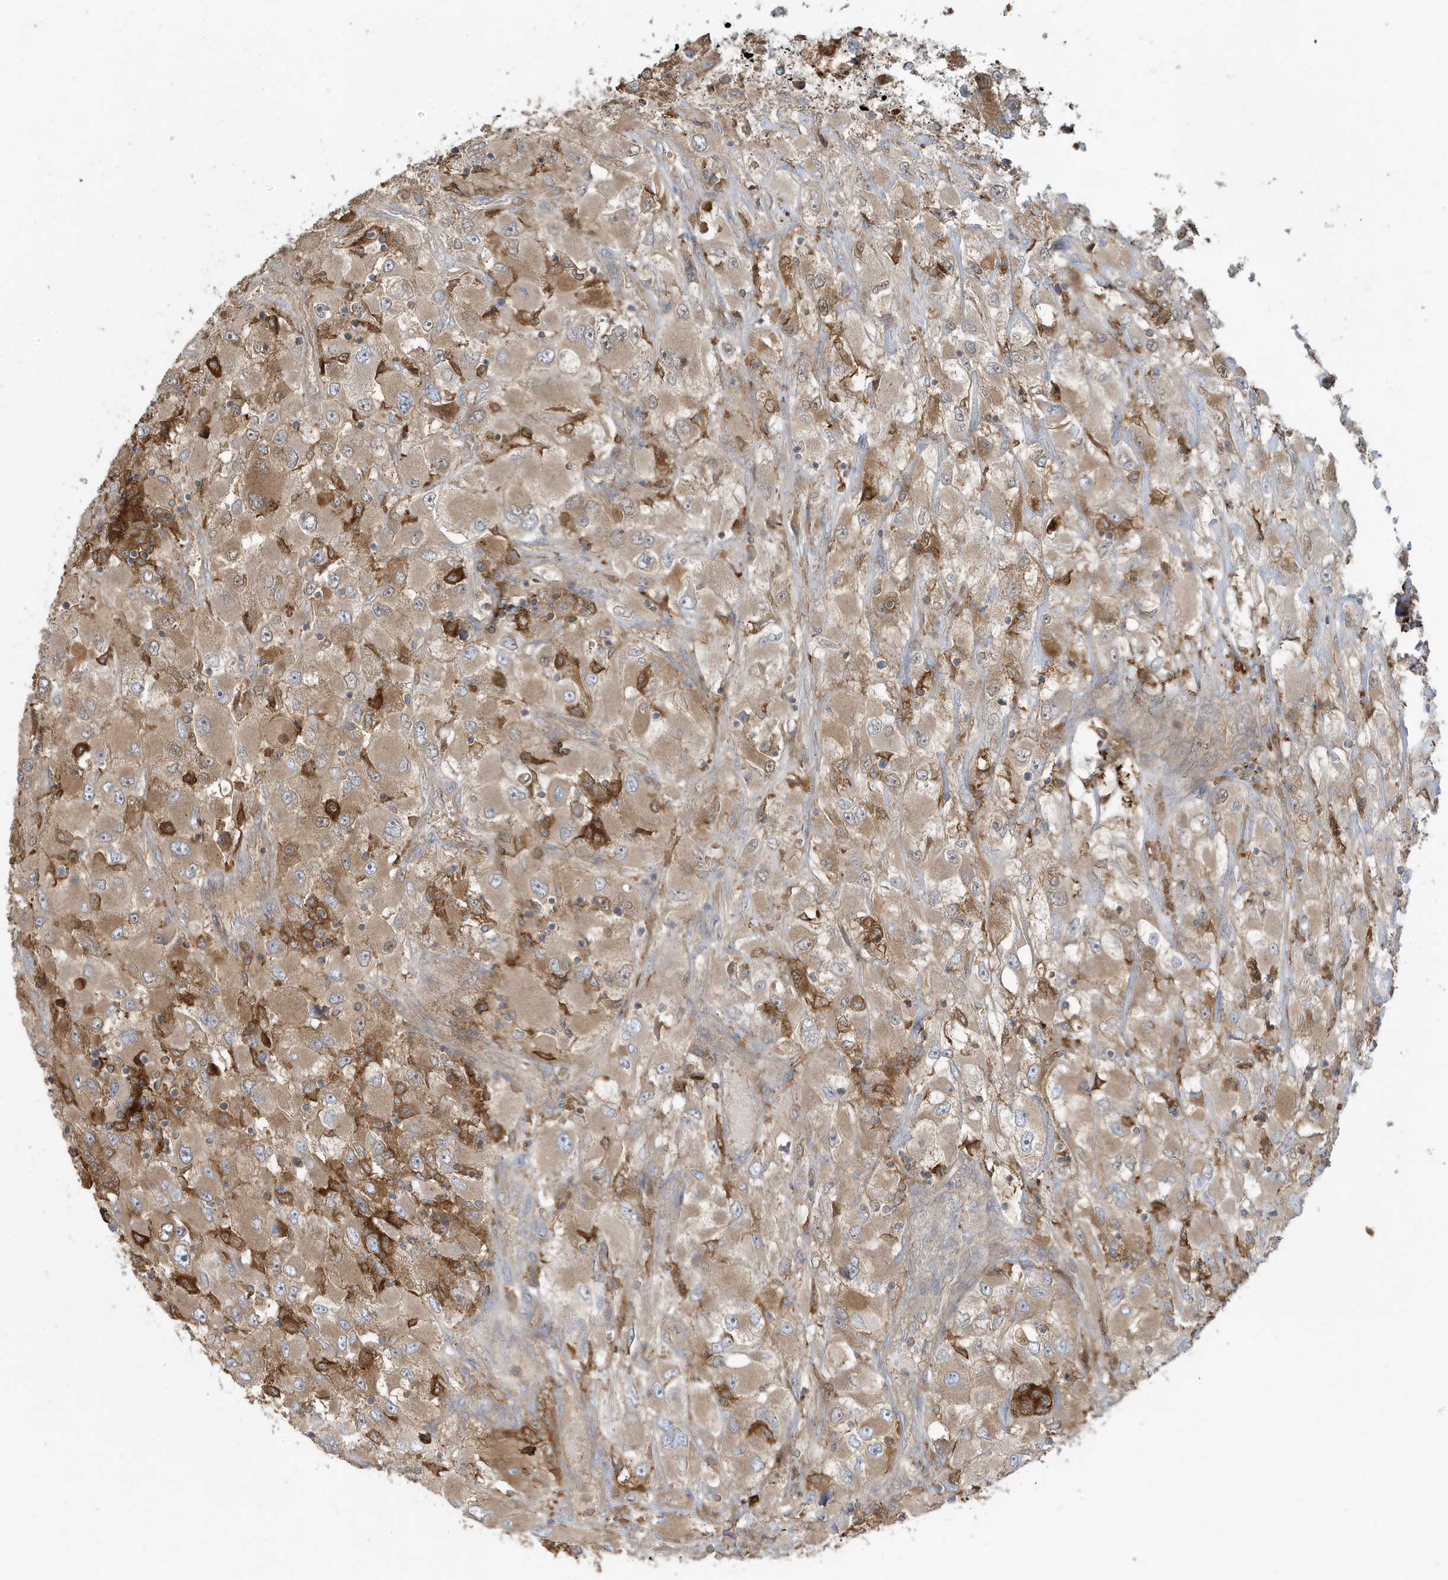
{"staining": {"intensity": "weak", "quantity": ">75%", "location": "cytoplasmic/membranous"}, "tissue": "renal cancer", "cell_type": "Tumor cells", "image_type": "cancer", "snomed": [{"axis": "morphology", "description": "Adenocarcinoma, NOS"}, {"axis": "topography", "description": "Kidney"}], "caption": "High-magnification brightfield microscopy of renal adenocarcinoma stained with DAB (3,3'-diaminobenzidine) (brown) and counterstained with hematoxylin (blue). tumor cells exhibit weak cytoplasmic/membranous positivity is identified in approximately>75% of cells.", "gene": "ABTB1", "patient": {"sex": "female", "age": 52}}